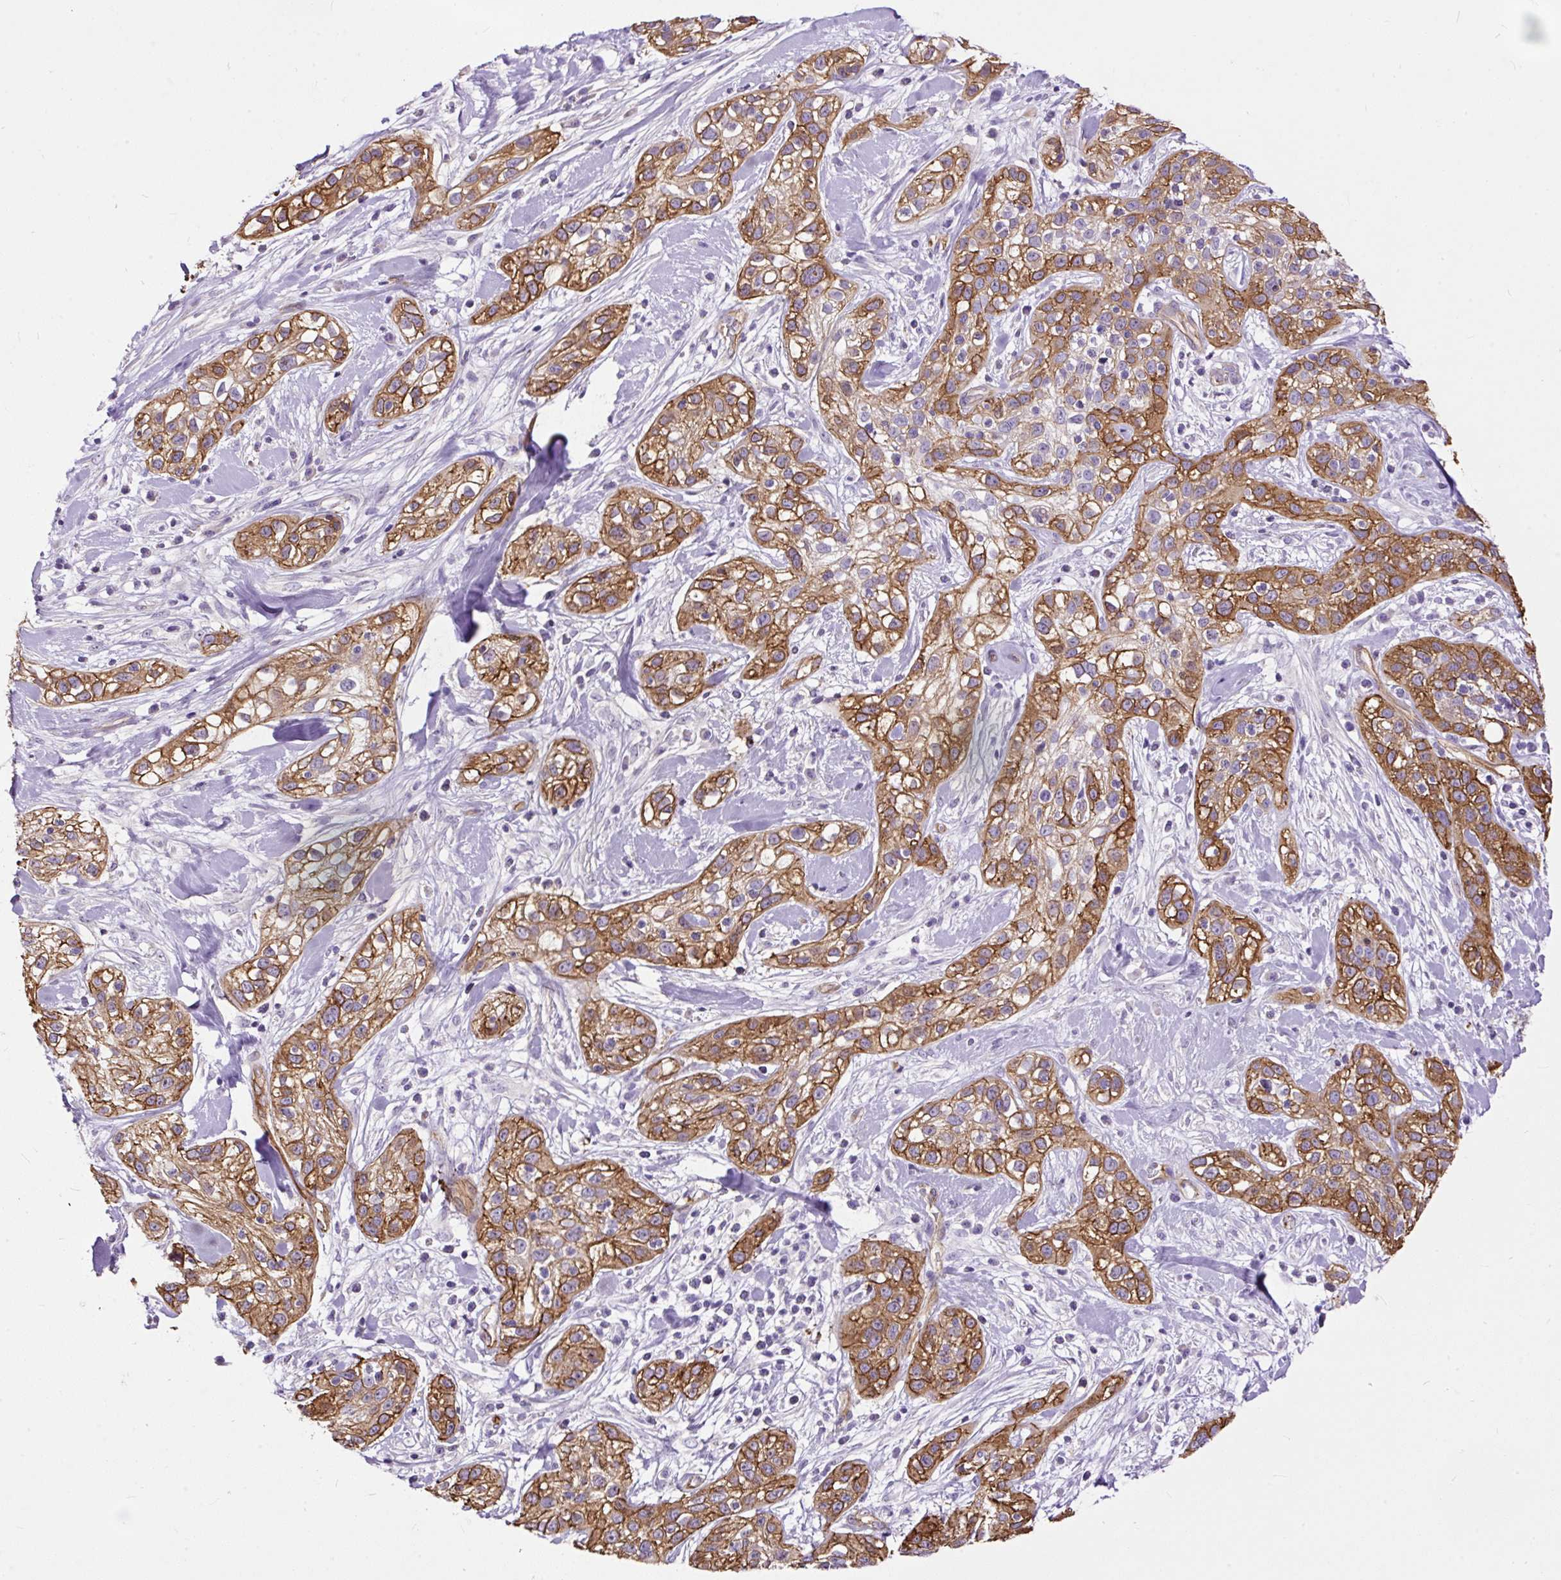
{"staining": {"intensity": "strong", "quantity": "25%-75%", "location": "cytoplasmic/membranous"}, "tissue": "skin cancer", "cell_type": "Tumor cells", "image_type": "cancer", "snomed": [{"axis": "morphology", "description": "Squamous cell carcinoma, NOS"}, {"axis": "topography", "description": "Skin"}], "caption": "High-magnification brightfield microscopy of skin squamous cell carcinoma stained with DAB (3,3'-diaminobenzidine) (brown) and counterstained with hematoxylin (blue). tumor cells exhibit strong cytoplasmic/membranous positivity is appreciated in approximately25%-75% of cells.", "gene": "MAGEB16", "patient": {"sex": "male", "age": 82}}